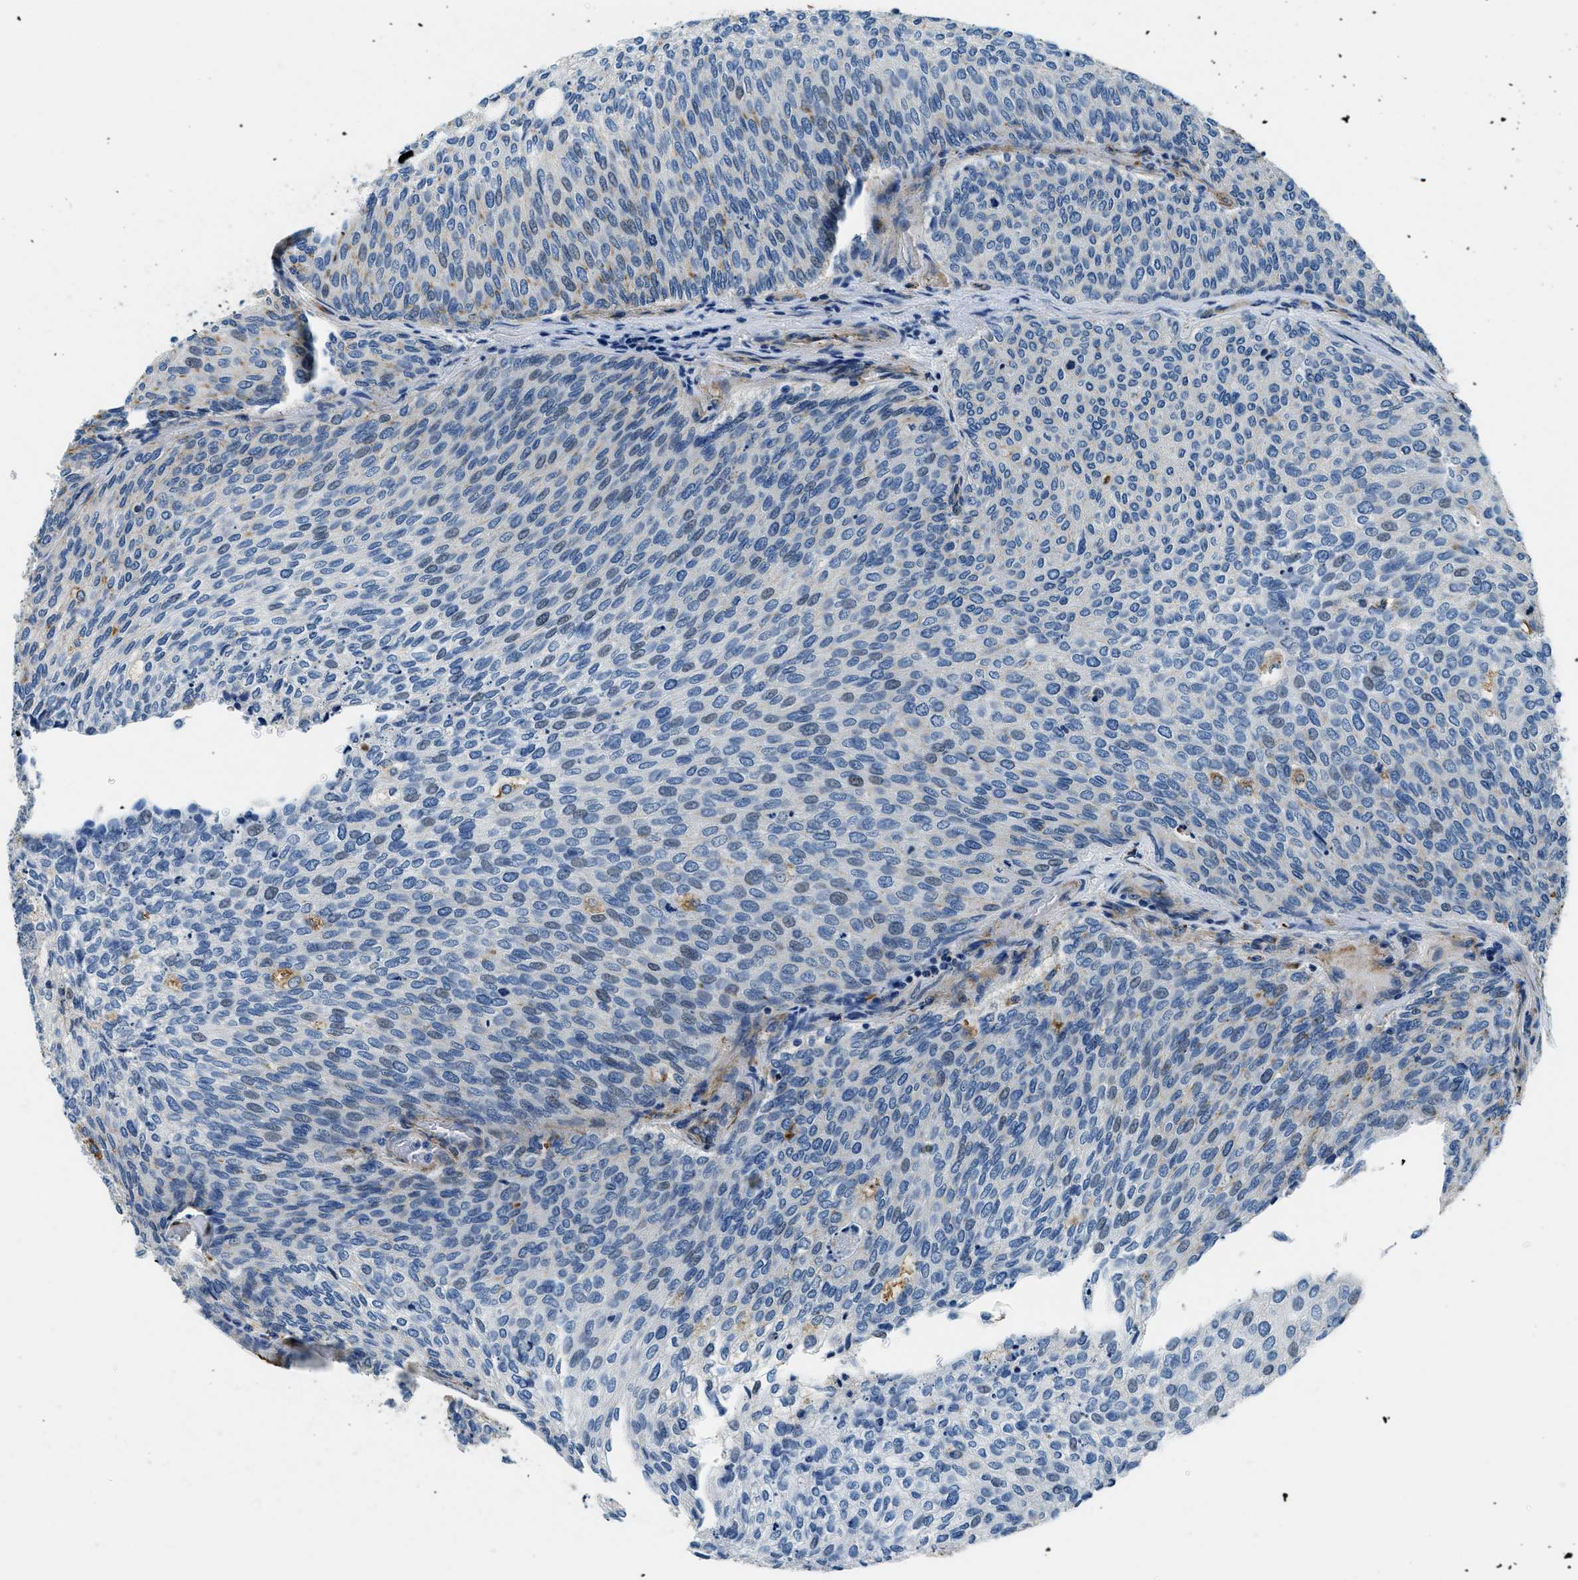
{"staining": {"intensity": "negative", "quantity": "none", "location": "none"}, "tissue": "urothelial cancer", "cell_type": "Tumor cells", "image_type": "cancer", "snomed": [{"axis": "morphology", "description": "Urothelial carcinoma, Low grade"}, {"axis": "topography", "description": "Urinary bladder"}], "caption": "There is no significant positivity in tumor cells of urothelial cancer.", "gene": "GNS", "patient": {"sex": "female", "age": 79}}